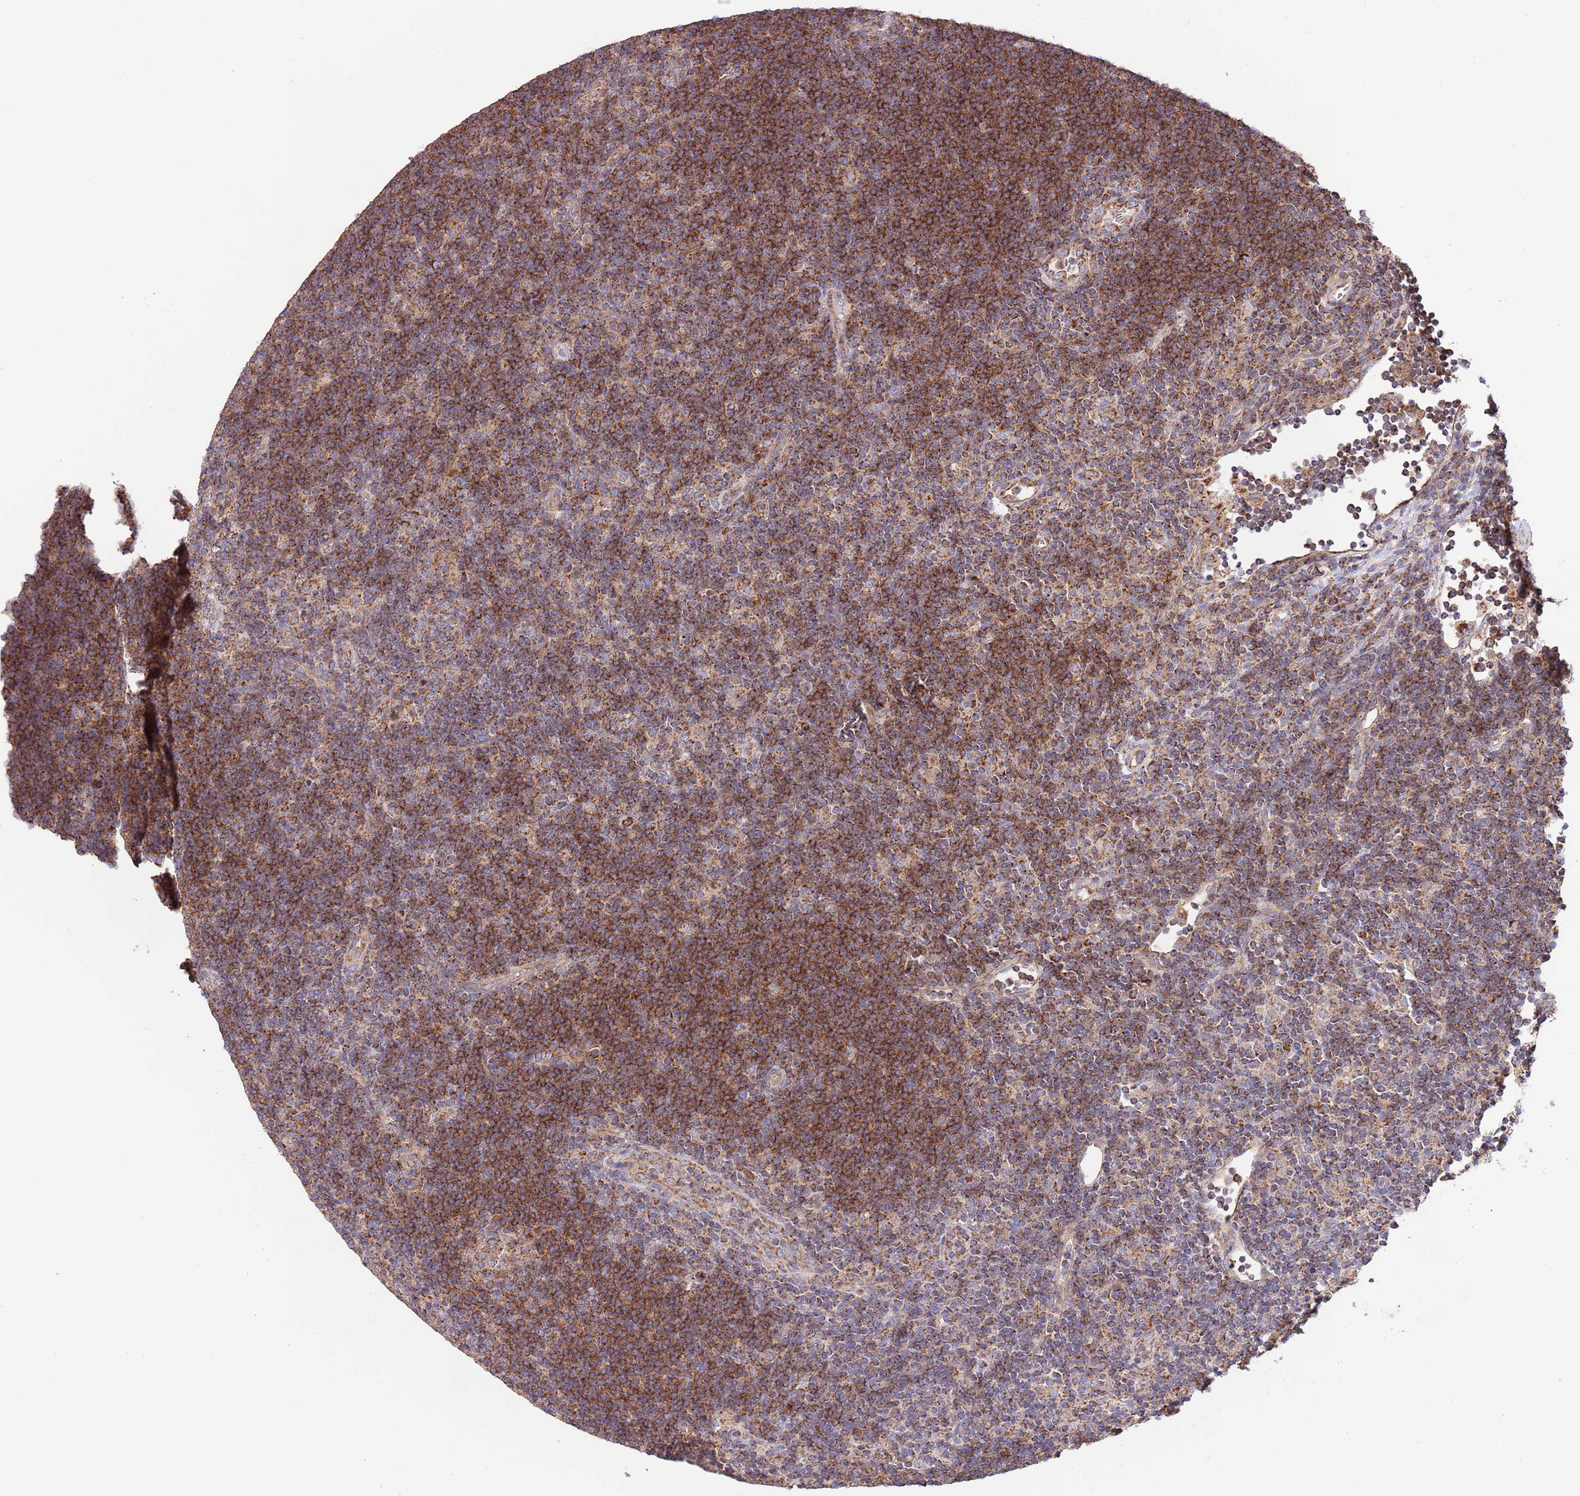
{"staining": {"intensity": "moderate", "quantity": ">75%", "location": "cytoplasmic/membranous"}, "tissue": "lymphoma", "cell_type": "Tumor cells", "image_type": "cancer", "snomed": [{"axis": "morphology", "description": "Hodgkin's disease, NOS"}, {"axis": "topography", "description": "Lymph node"}], "caption": "Human Hodgkin's disease stained with a brown dye demonstrates moderate cytoplasmic/membranous positive expression in about >75% of tumor cells.", "gene": "DNAJA3", "patient": {"sex": "female", "age": 57}}